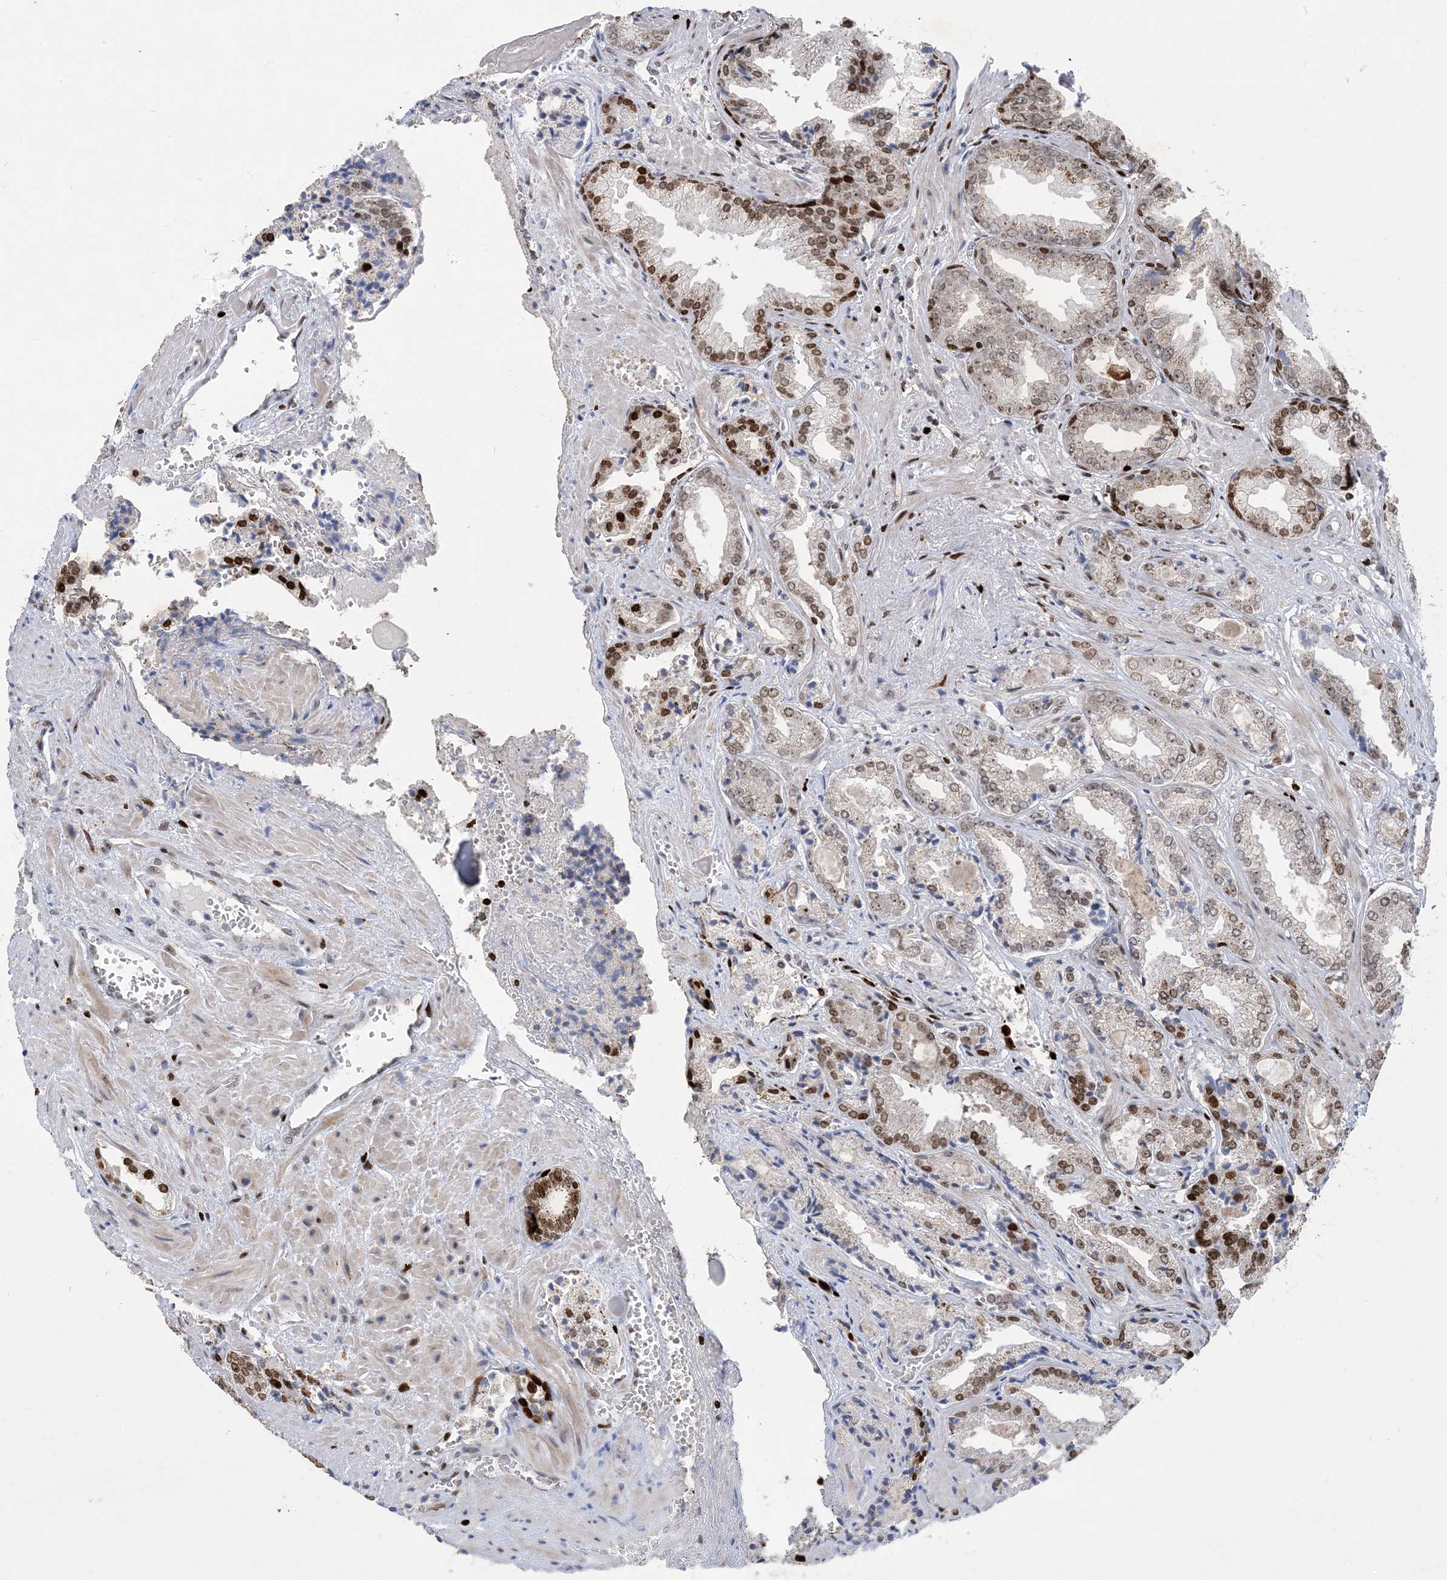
{"staining": {"intensity": "moderate", "quantity": "25%-75%", "location": "nuclear"}, "tissue": "prostate cancer", "cell_type": "Tumor cells", "image_type": "cancer", "snomed": [{"axis": "morphology", "description": "Adenocarcinoma, High grade"}, {"axis": "topography", "description": "Prostate"}], "caption": "Immunohistochemistry (IHC) of prostate cancer (high-grade adenocarcinoma) displays medium levels of moderate nuclear expression in about 25%-75% of tumor cells.", "gene": "SLC25A53", "patient": {"sex": "male", "age": 71}}